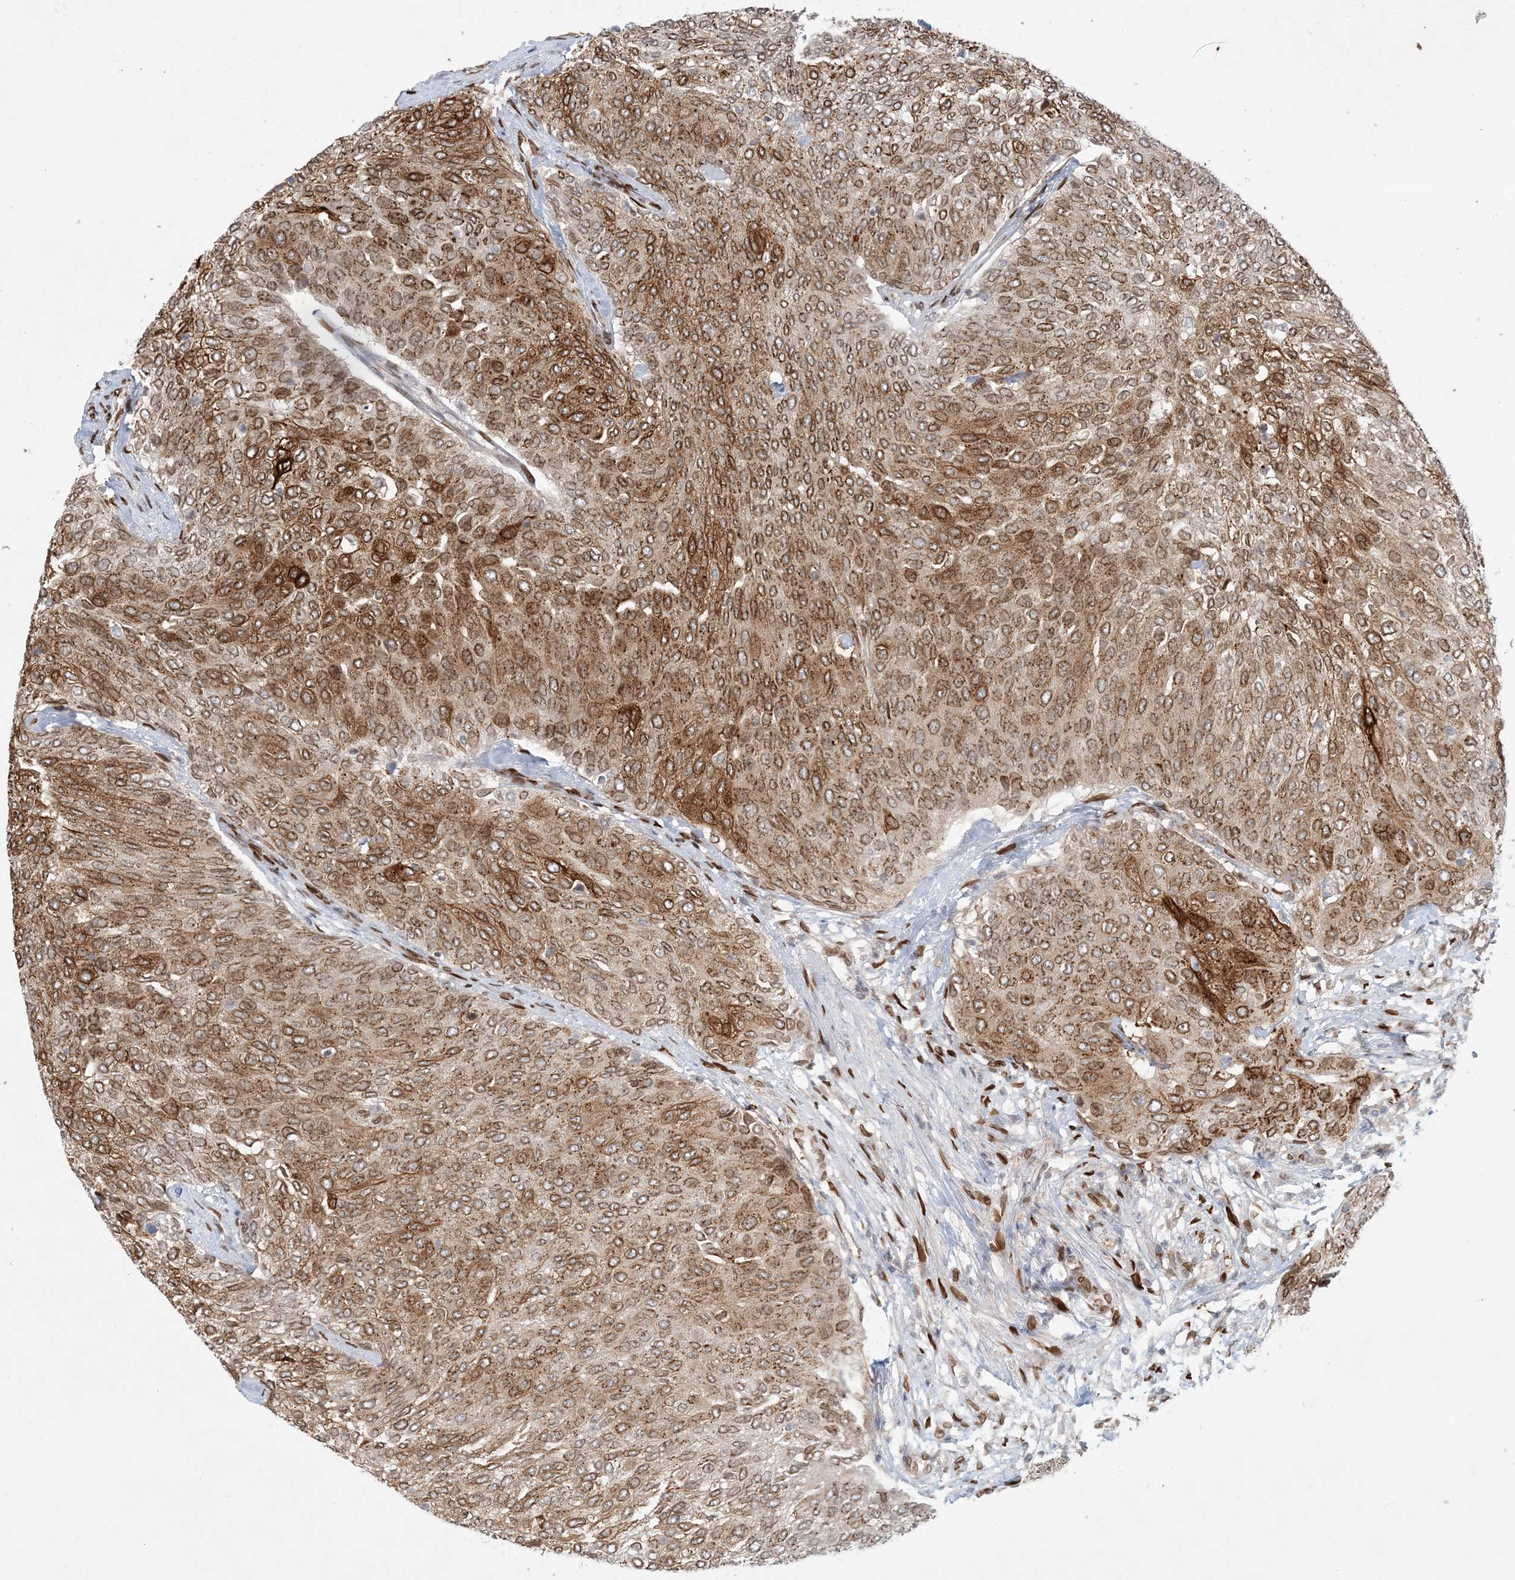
{"staining": {"intensity": "moderate", "quantity": ">75%", "location": "cytoplasmic/membranous,nuclear"}, "tissue": "urothelial cancer", "cell_type": "Tumor cells", "image_type": "cancer", "snomed": [{"axis": "morphology", "description": "Urothelial carcinoma, Low grade"}, {"axis": "topography", "description": "Urinary bladder"}], "caption": "The immunohistochemical stain highlights moderate cytoplasmic/membranous and nuclear positivity in tumor cells of urothelial carcinoma (low-grade) tissue. The protein is stained brown, and the nuclei are stained in blue (DAB IHC with brightfield microscopy, high magnification).", "gene": "SLC35A2", "patient": {"sex": "female", "age": 79}}